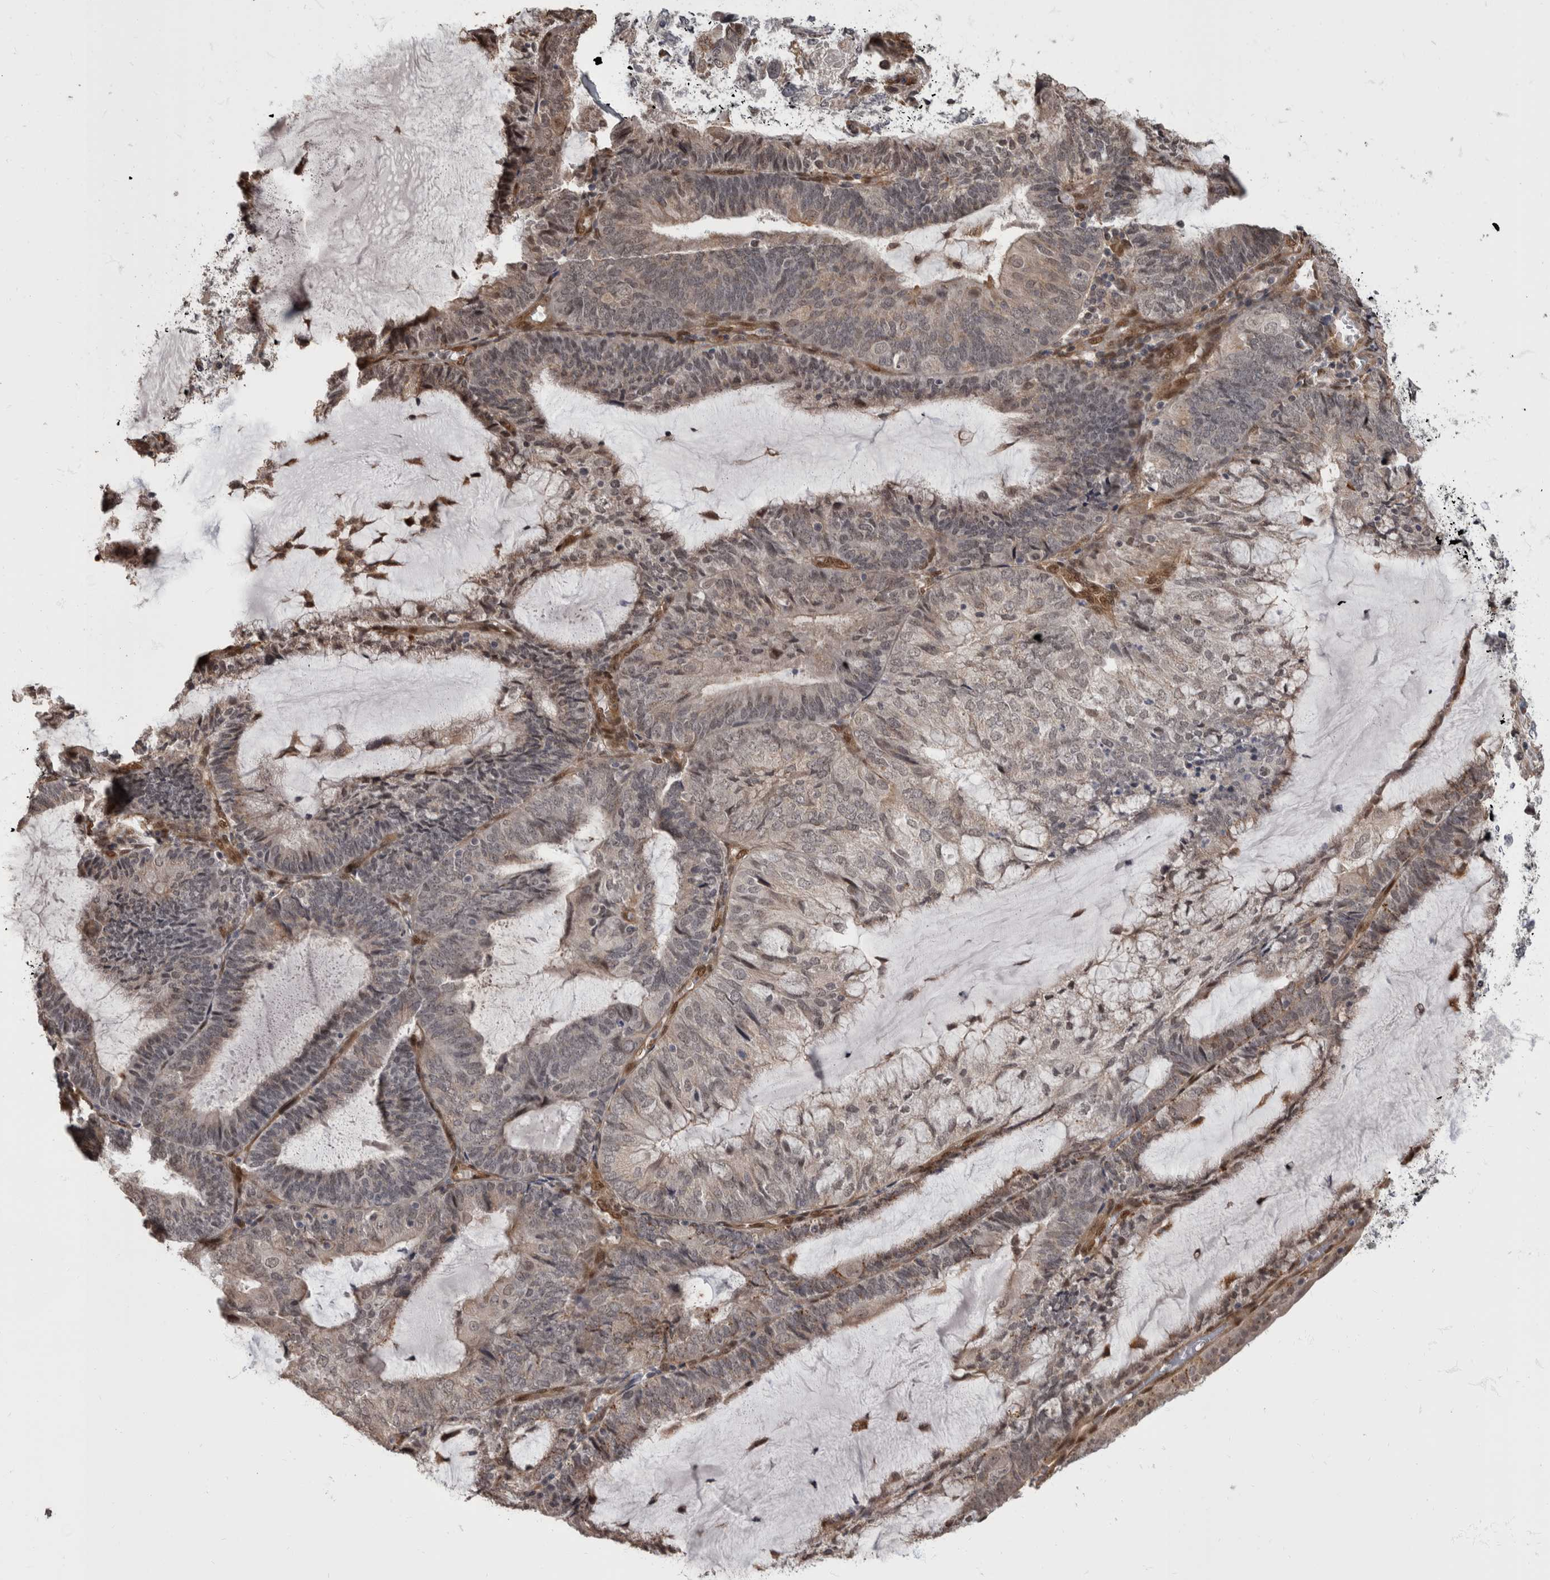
{"staining": {"intensity": "weak", "quantity": "<25%", "location": "cytoplasmic/membranous,nuclear"}, "tissue": "endometrial cancer", "cell_type": "Tumor cells", "image_type": "cancer", "snomed": [{"axis": "morphology", "description": "Adenocarcinoma, NOS"}, {"axis": "topography", "description": "Endometrium"}], "caption": "Immunohistochemical staining of human endometrial adenocarcinoma exhibits no significant staining in tumor cells.", "gene": "AKT3", "patient": {"sex": "female", "age": 81}}